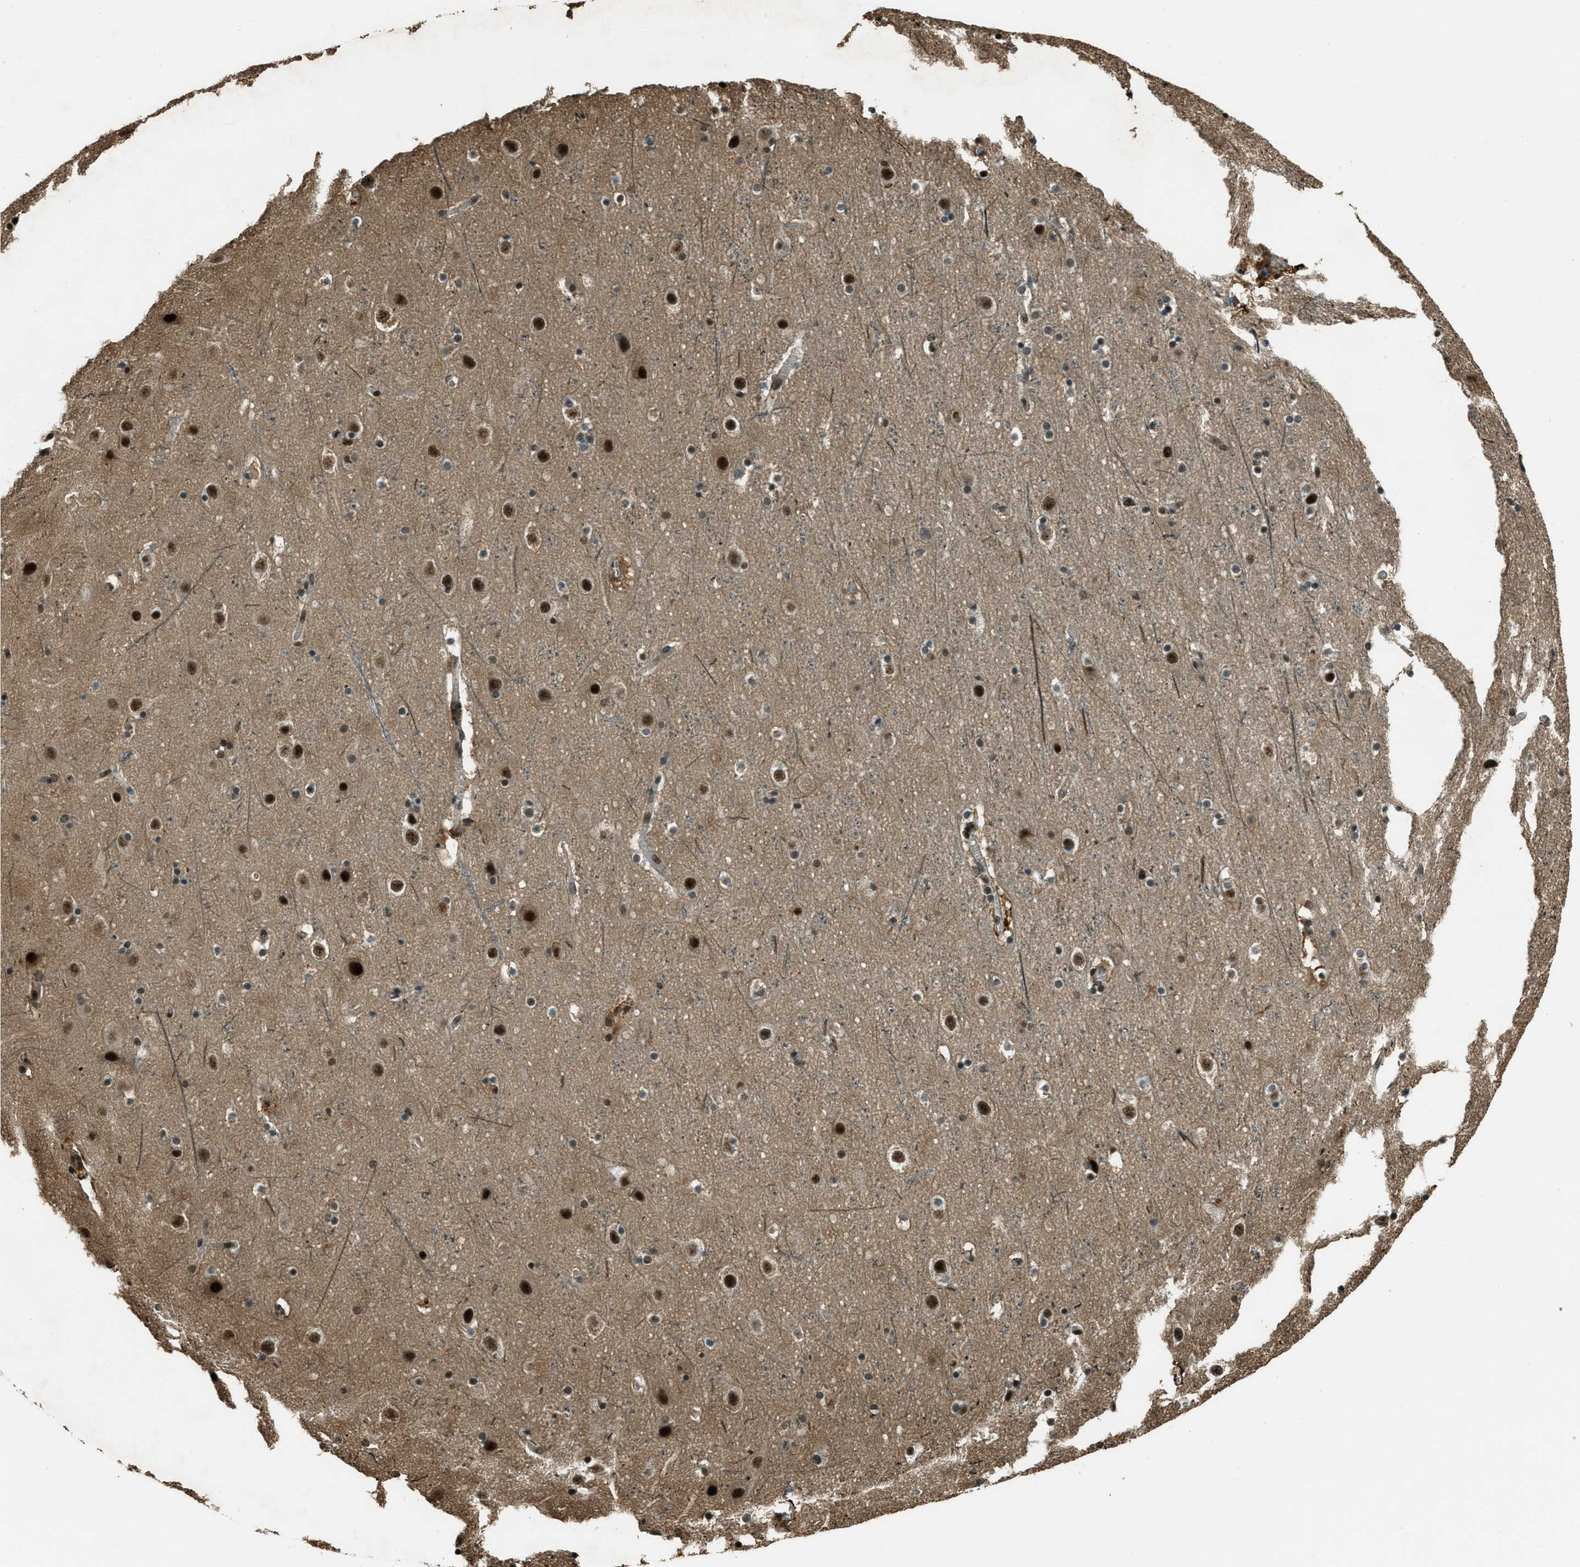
{"staining": {"intensity": "weak", "quantity": ">75%", "location": "cytoplasmic/membranous,nuclear"}, "tissue": "cerebral cortex", "cell_type": "Endothelial cells", "image_type": "normal", "snomed": [{"axis": "morphology", "description": "Normal tissue, NOS"}, {"axis": "topography", "description": "Cerebral cortex"}], "caption": "Immunohistochemistry of normal human cerebral cortex exhibits low levels of weak cytoplasmic/membranous,nuclear expression in about >75% of endothelial cells. The protein is shown in brown color, while the nuclei are stained blue.", "gene": "TARDBP", "patient": {"sex": "male", "age": 45}}